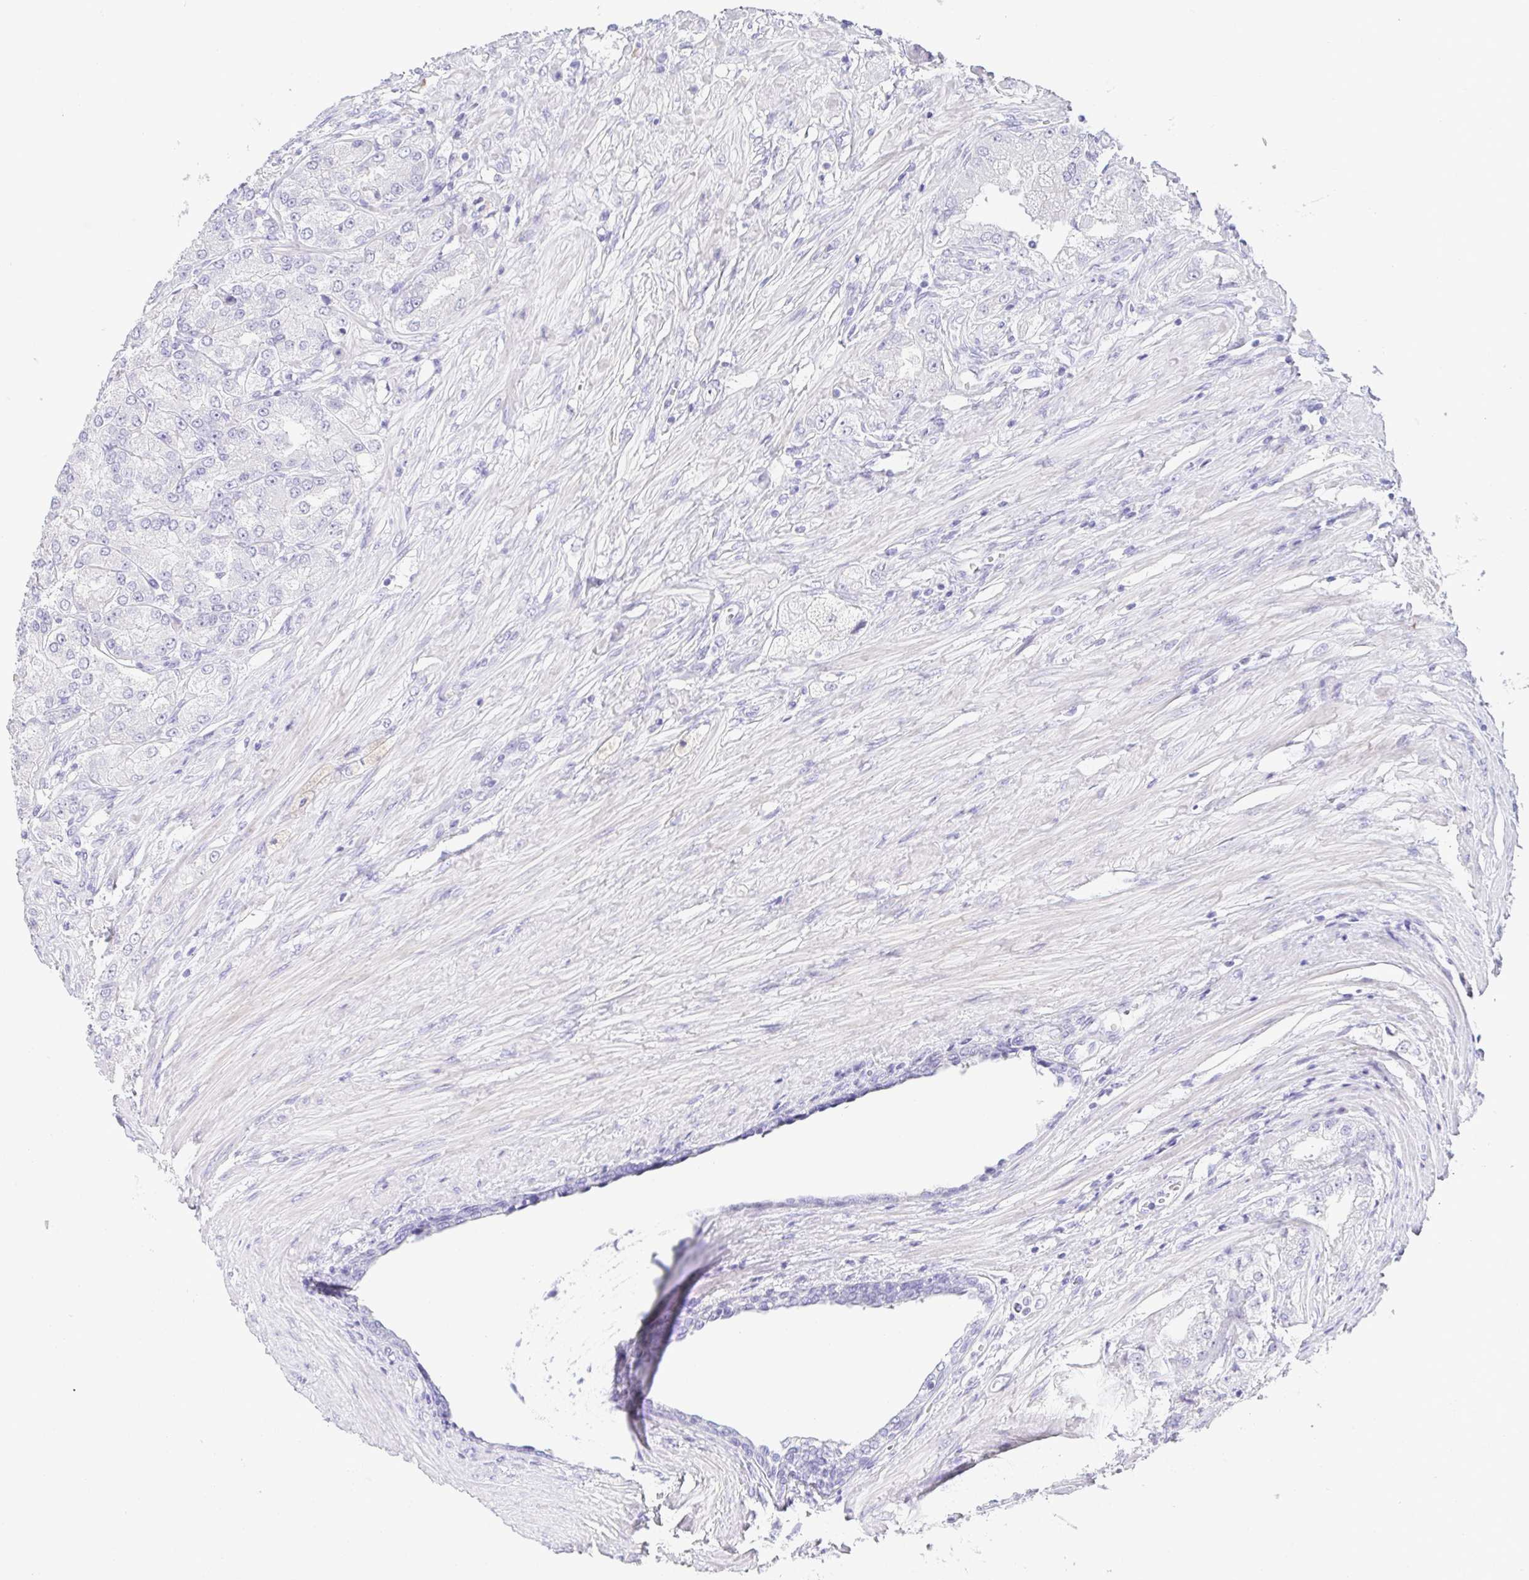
{"staining": {"intensity": "negative", "quantity": "none", "location": "none"}, "tissue": "prostate cancer", "cell_type": "Tumor cells", "image_type": "cancer", "snomed": [{"axis": "morphology", "description": "Adenocarcinoma, High grade"}, {"axis": "topography", "description": "Prostate"}], "caption": "This is an immunohistochemistry image of human prostate high-grade adenocarcinoma. There is no positivity in tumor cells.", "gene": "HAPLN2", "patient": {"sex": "male", "age": 61}}